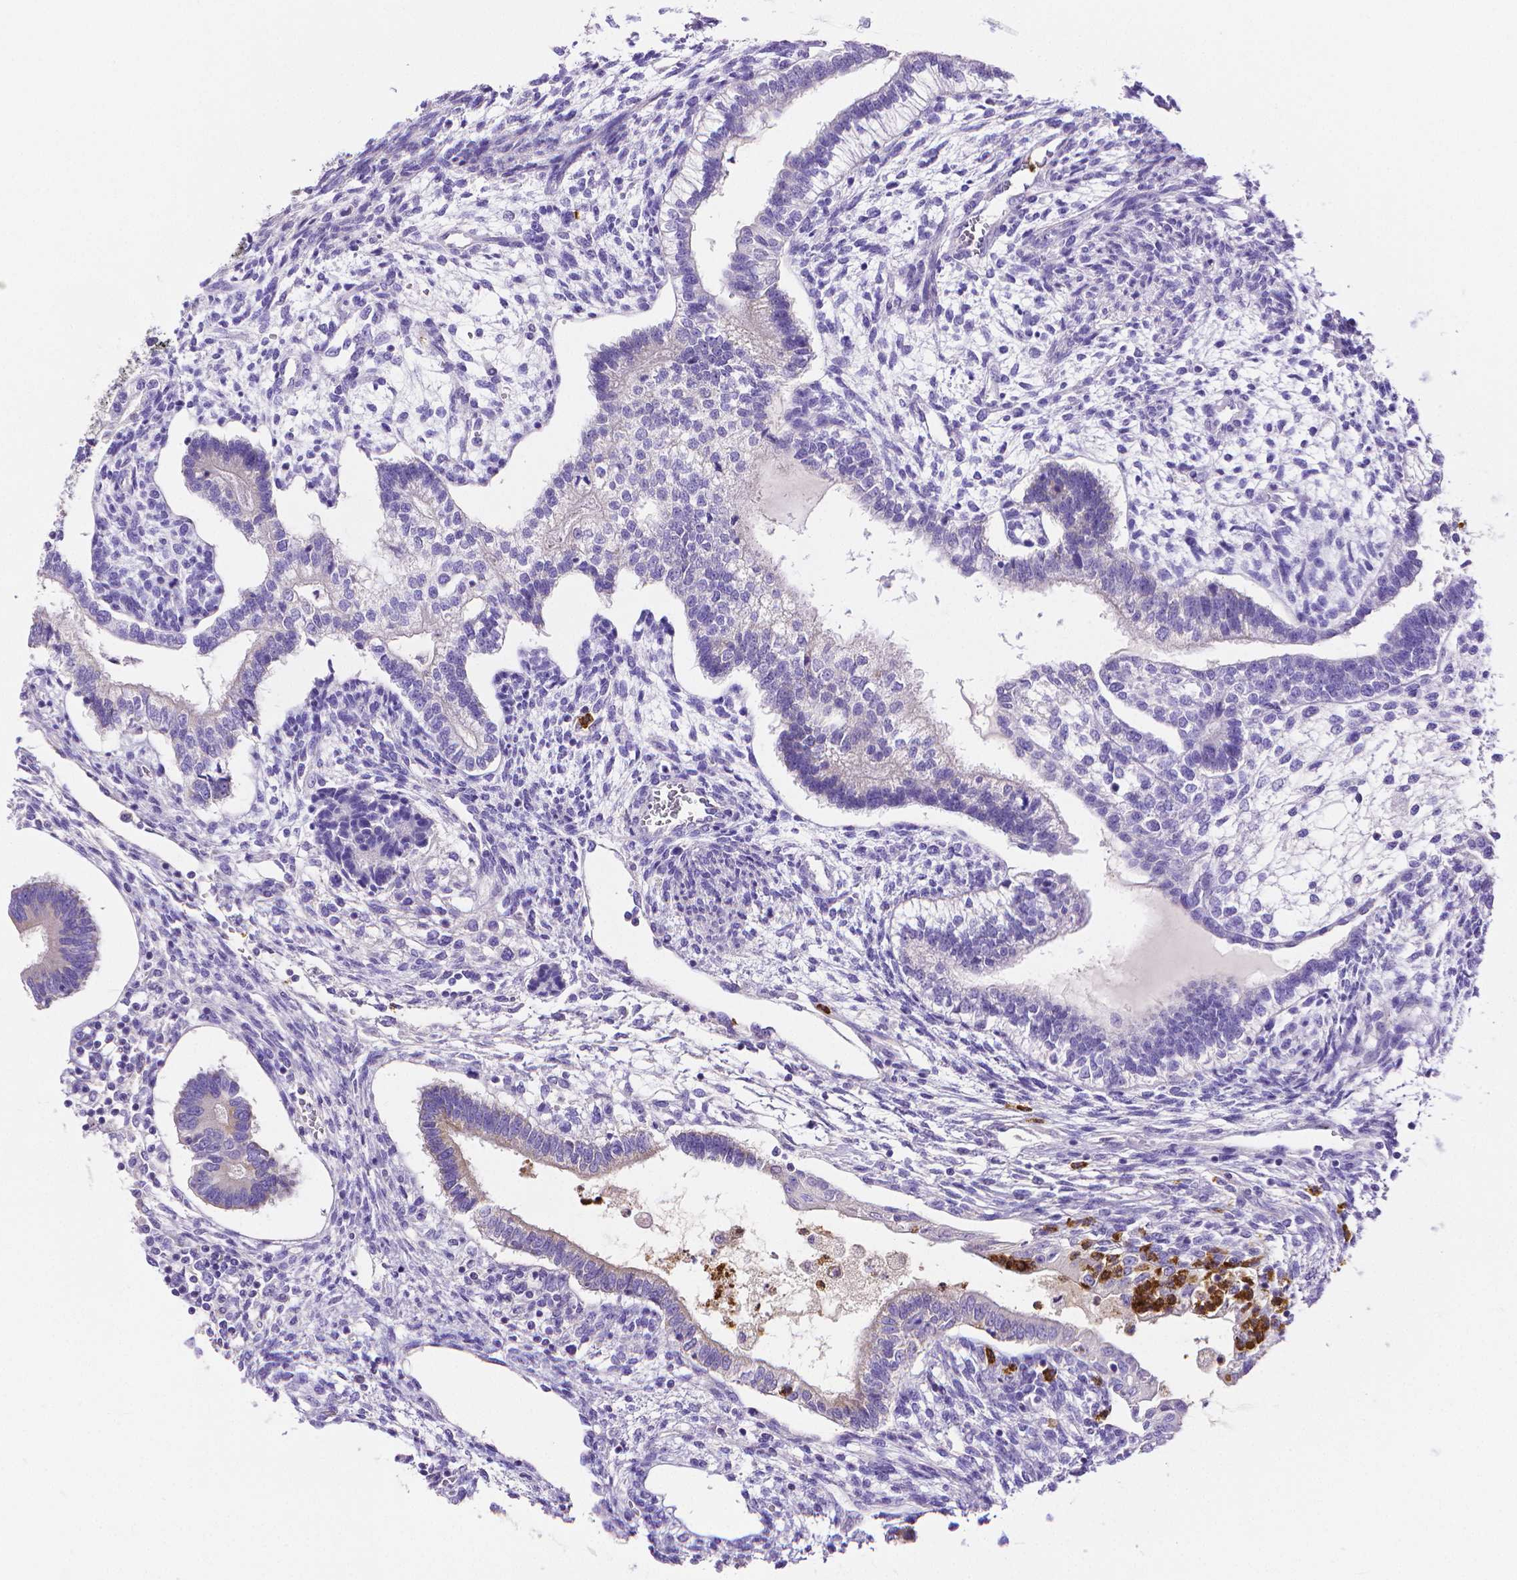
{"staining": {"intensity": "negative", "quantity": "none", "location": "none"}, "tissue": "testis cancer", "cell_type": "Tumor cells", "image_type": "cancer", "snomed": [{"axis": "morphology", "description": "Carcinoma, Embryonal, NOS"}, {"axis": "topography", "description": "Testis"}], "caption": "IHC histopathology image of neoplastic tissue: testis cancer (embryonal carcinoma) stained with DAB exhibits no significant protein staining in tumor cells.", "gene": "MMP9", "patient": {"sex": "male", "age": 37}}